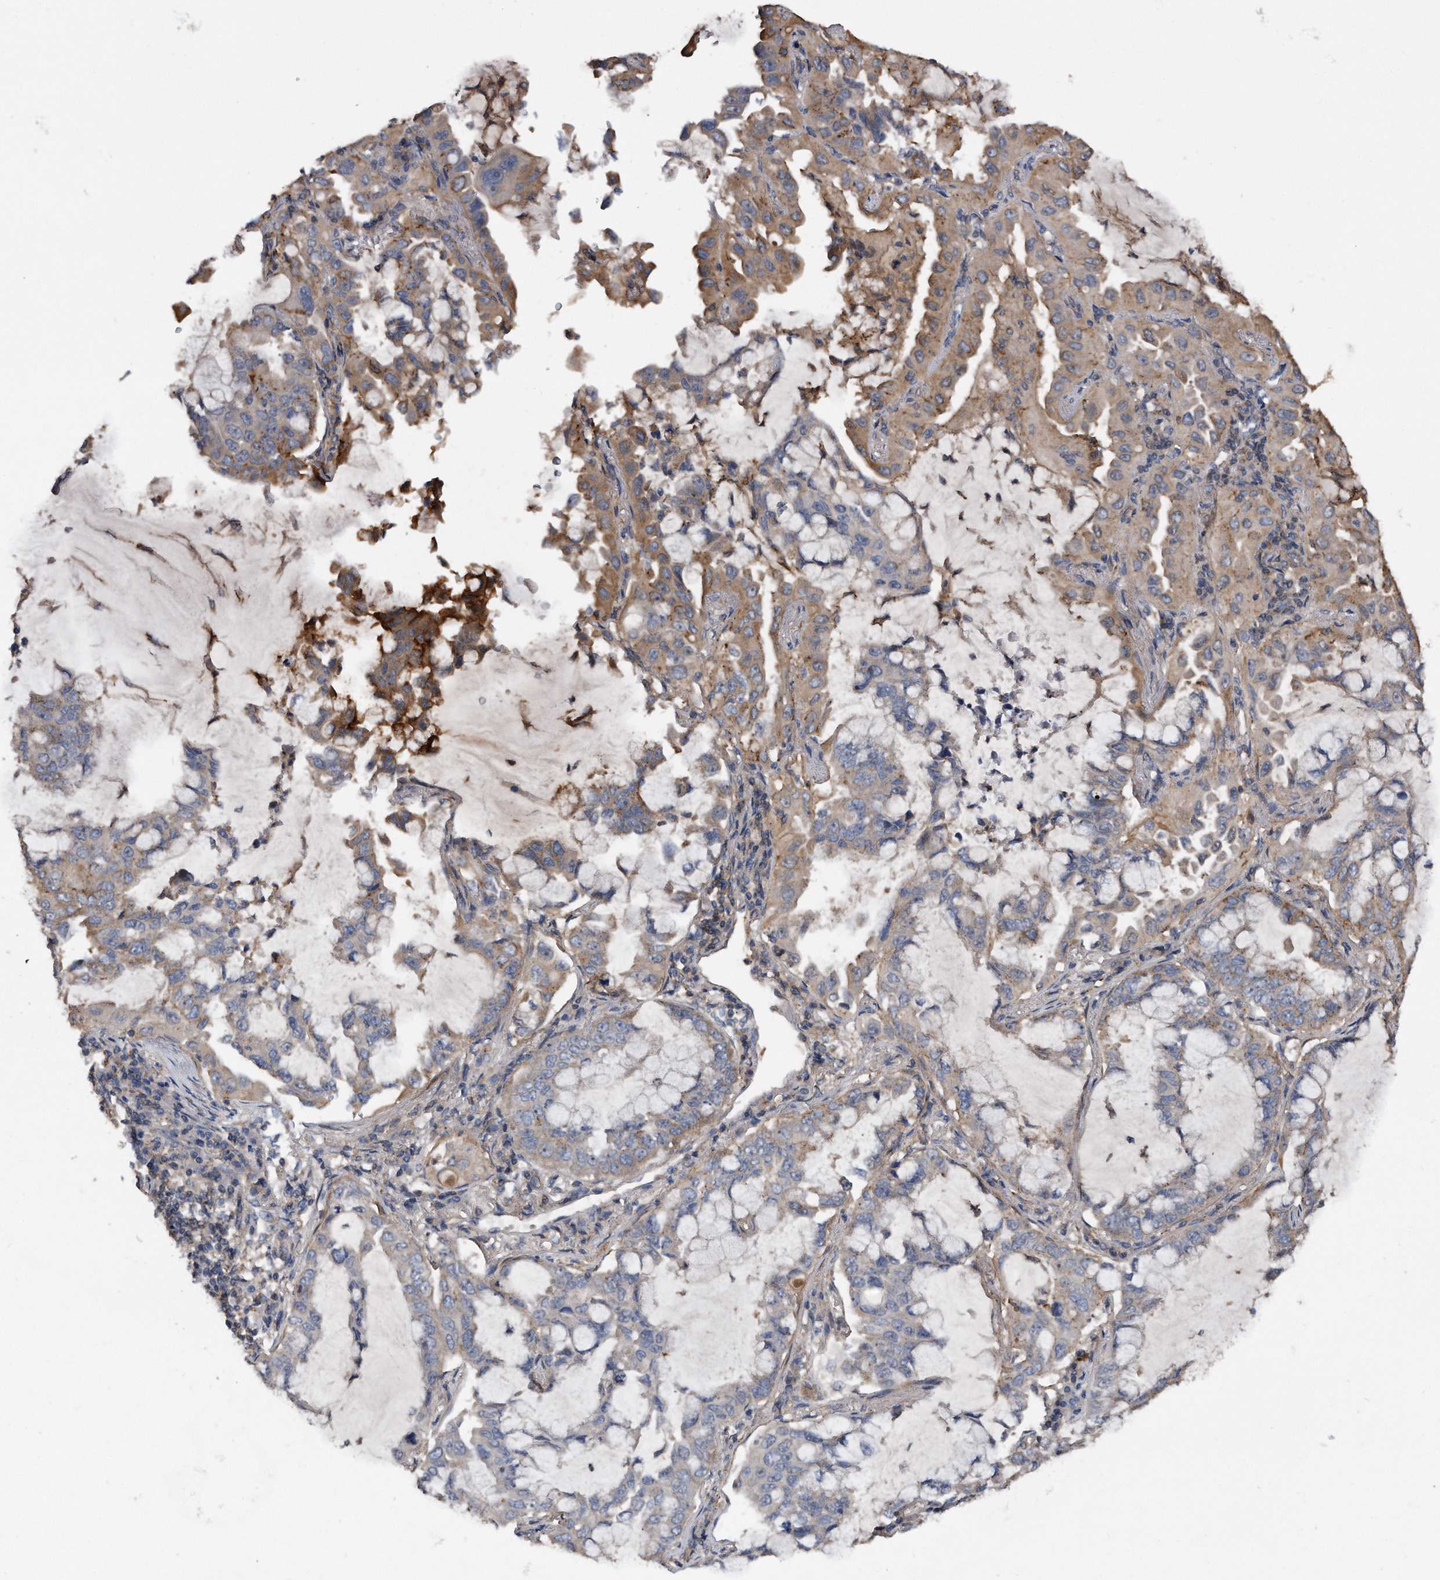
{"staining": {"intensity": "moderate", "quantity": "<25%", "location": "cytoplasmic/membranous"}, "tissue": "lung cancer", "cell_type": "Tumor cells", "image_type": "cancer", "snomed": [{"axis": "morphology", "description": "Adenocarcinoma, NOS"}, {"axis": "topography", "description": "Lung"}], "caption": "High-magnification brightfield microscopy of lung adenocarcinoma stained with DAB (brown) and counterstained with hematoxylin (blue). tumor cells exhibit moderate cytoplasmic/membranous staining is seen in approximately<25% of cells. (IHC, brightfield microscopy, high magnification).", "gene": "KCND3", "patient": {"sex": "male", "age": 64}}